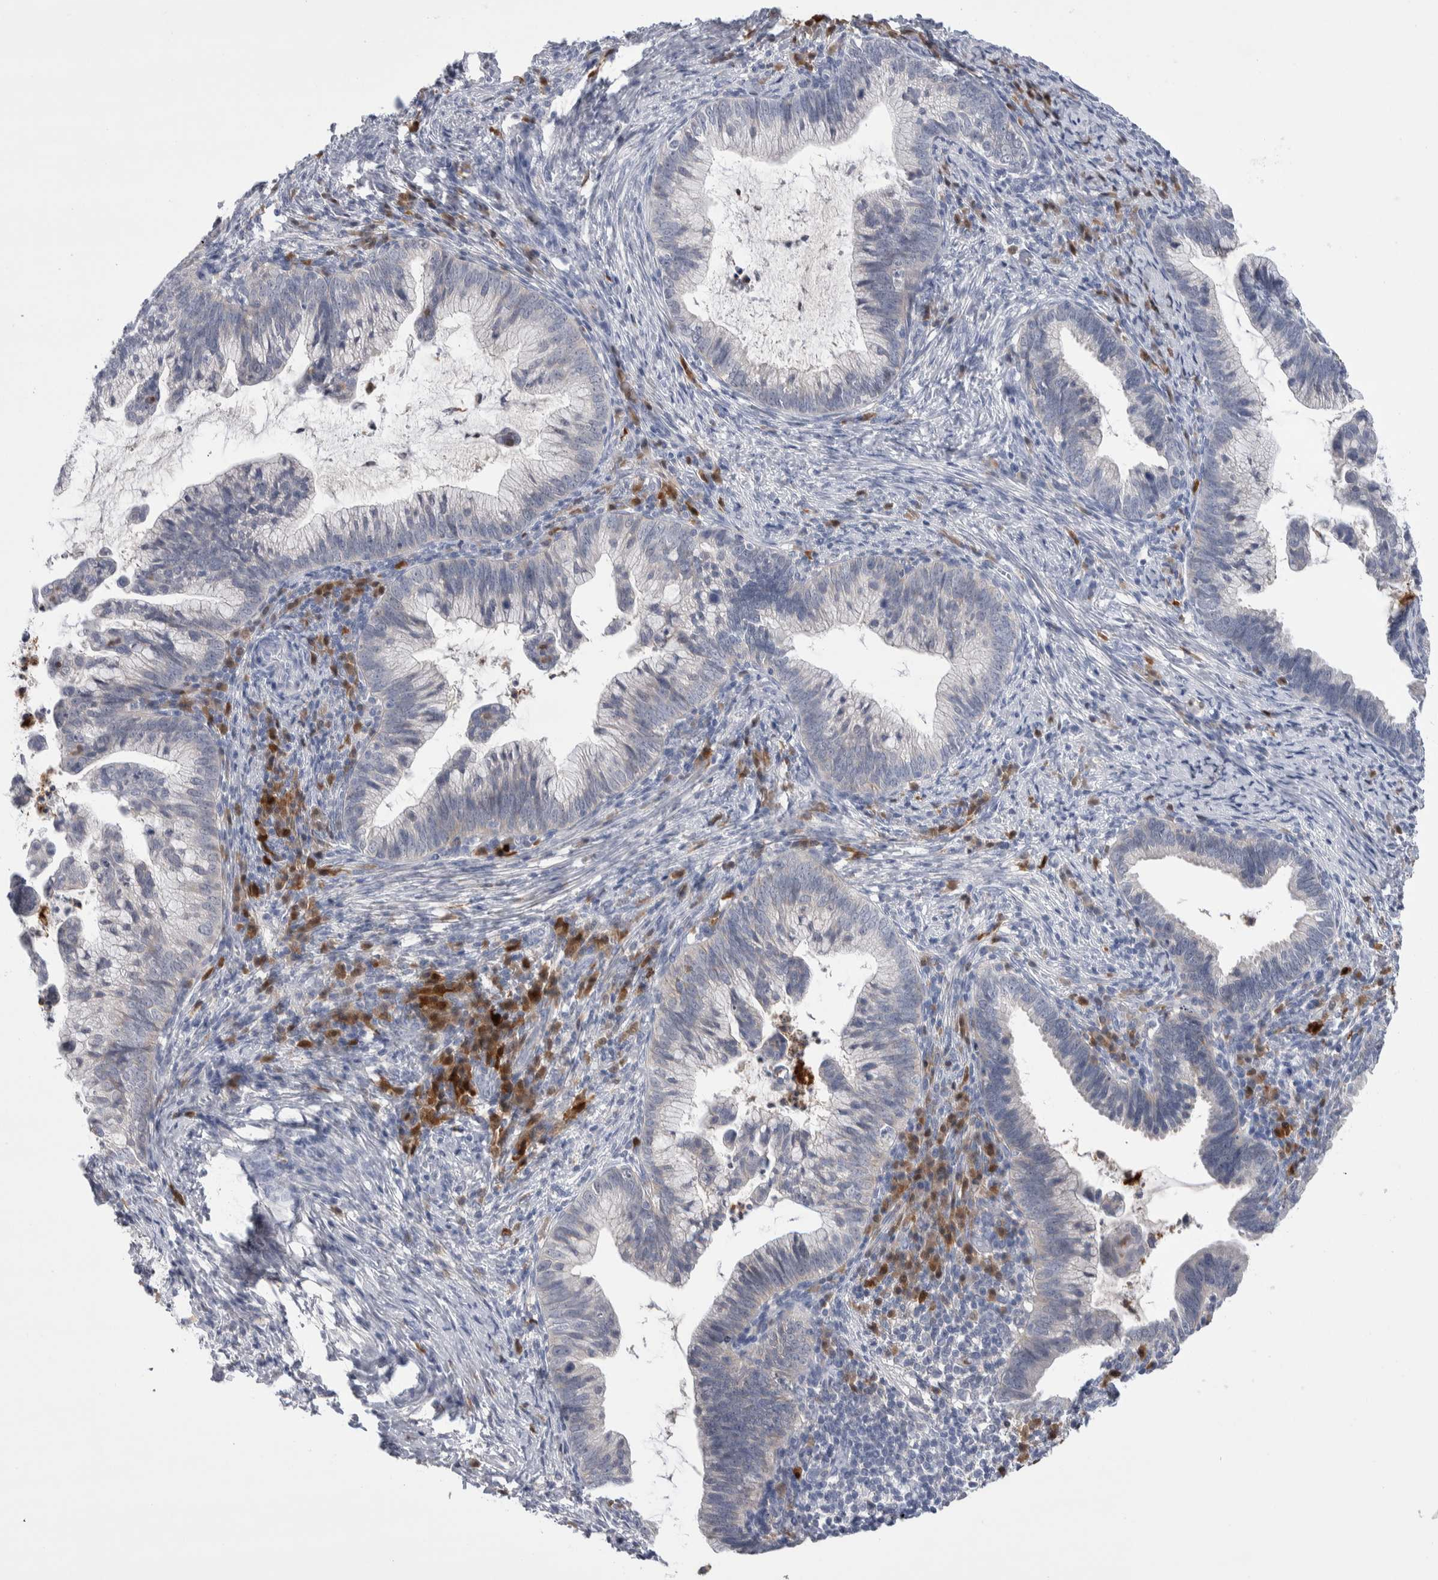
{"staining": {"intensity": "negative", "quantity": "none", "location": "none"}, "tissue": "cervical cancer", "cell_type": "Tumor cells", "image_type": "cancer", "snomed": [{"axis": "morphology", "description": "Adenocarcinoma, NOS"}, {"axis": "topography", "description": "Cervix"}], "caption": "Immunohistochemical staining of adenocarcinoma (cervical) demonstrates no significant staining in tumor cells. Brightfield microscopy of IHC stained with DAB (3,3'-diaminobenzidine) (brown) and hematoxylin (blue), captured at high magnification.", "gene": "LURAP1L", "patient": {"sex": "female", "age": 36}}